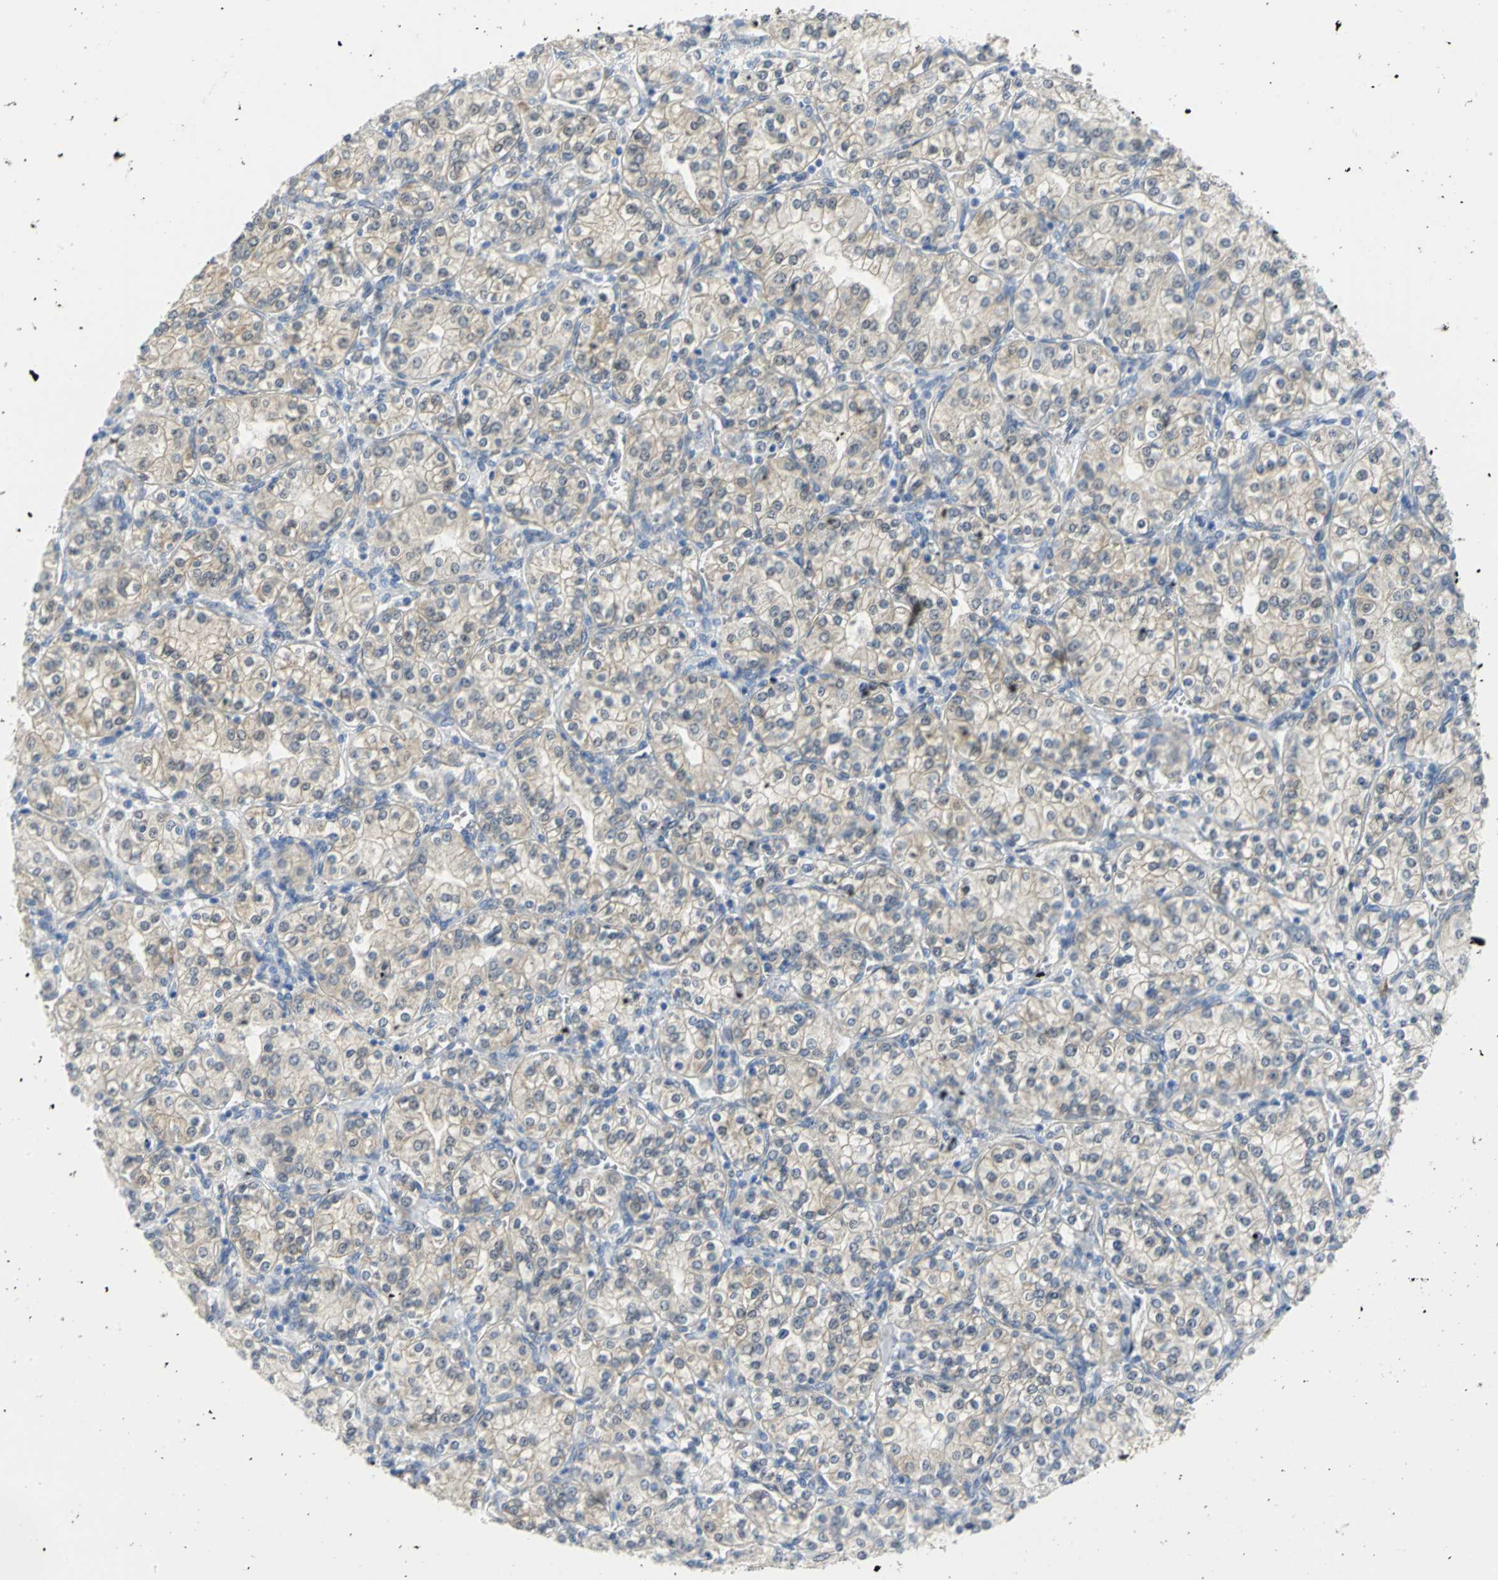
{"staining": {"intensity": "weak", "quantity": "<25%", "location": "cytoplasmic/membranous"}, "tissue": "renal cancer", "cell_type": "Tumor cells", "image_type": "cancer", "snomed": [{"axis": "morphology", "description": "Adenocarcinoma, NOS"}, {"axis": "topography", "description": "Kidney"}], "caption": "Renal cancer was stained to show a protein in brown. There is no significant staining in tumor cells.", "gene": "PGM3", "patient": {"sex": "male", "age": 77}}